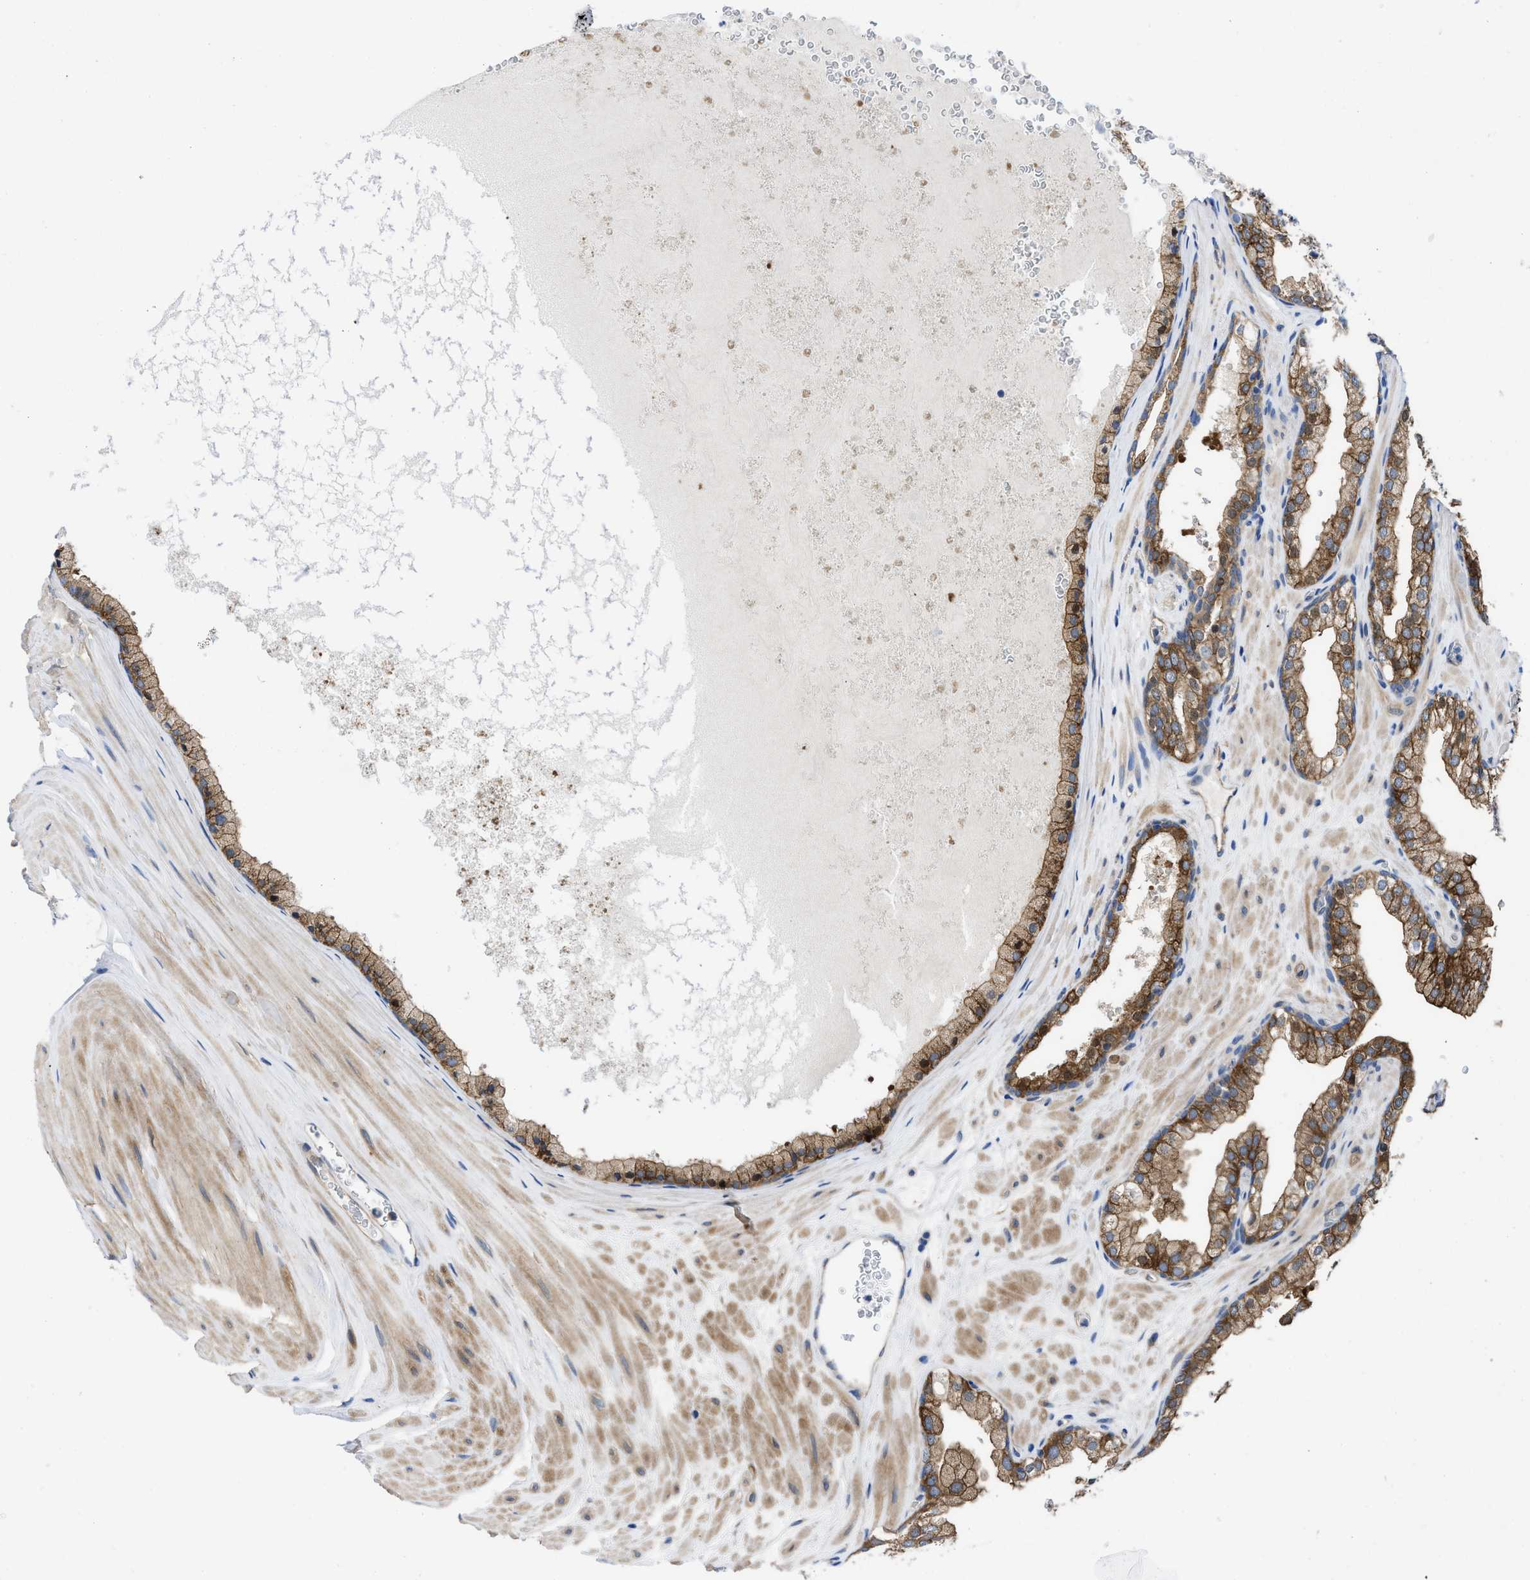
{"staining": {"intensity": "strong", "quantity": ">75%", "location": "cytoplasmic/membranous"}, "tissue": "prostate cancer", "cell_type": "Tumor cells", "image_type": "cancer", "snomed": [{"axis": "morphology", "description": "Adenocarcinoma, High grade"}, {"axis": "topography", "description": "Prostate"}], "caption": "Human prostate cancer (high-grade adenocarcinoma) stained with a brown dye demonstrates strong cytoplasmic/membranous positive positivity in about >75% of tumor cells.", "gene": "PDLIM5", "patient": {"sex": "male", "age": 60}}